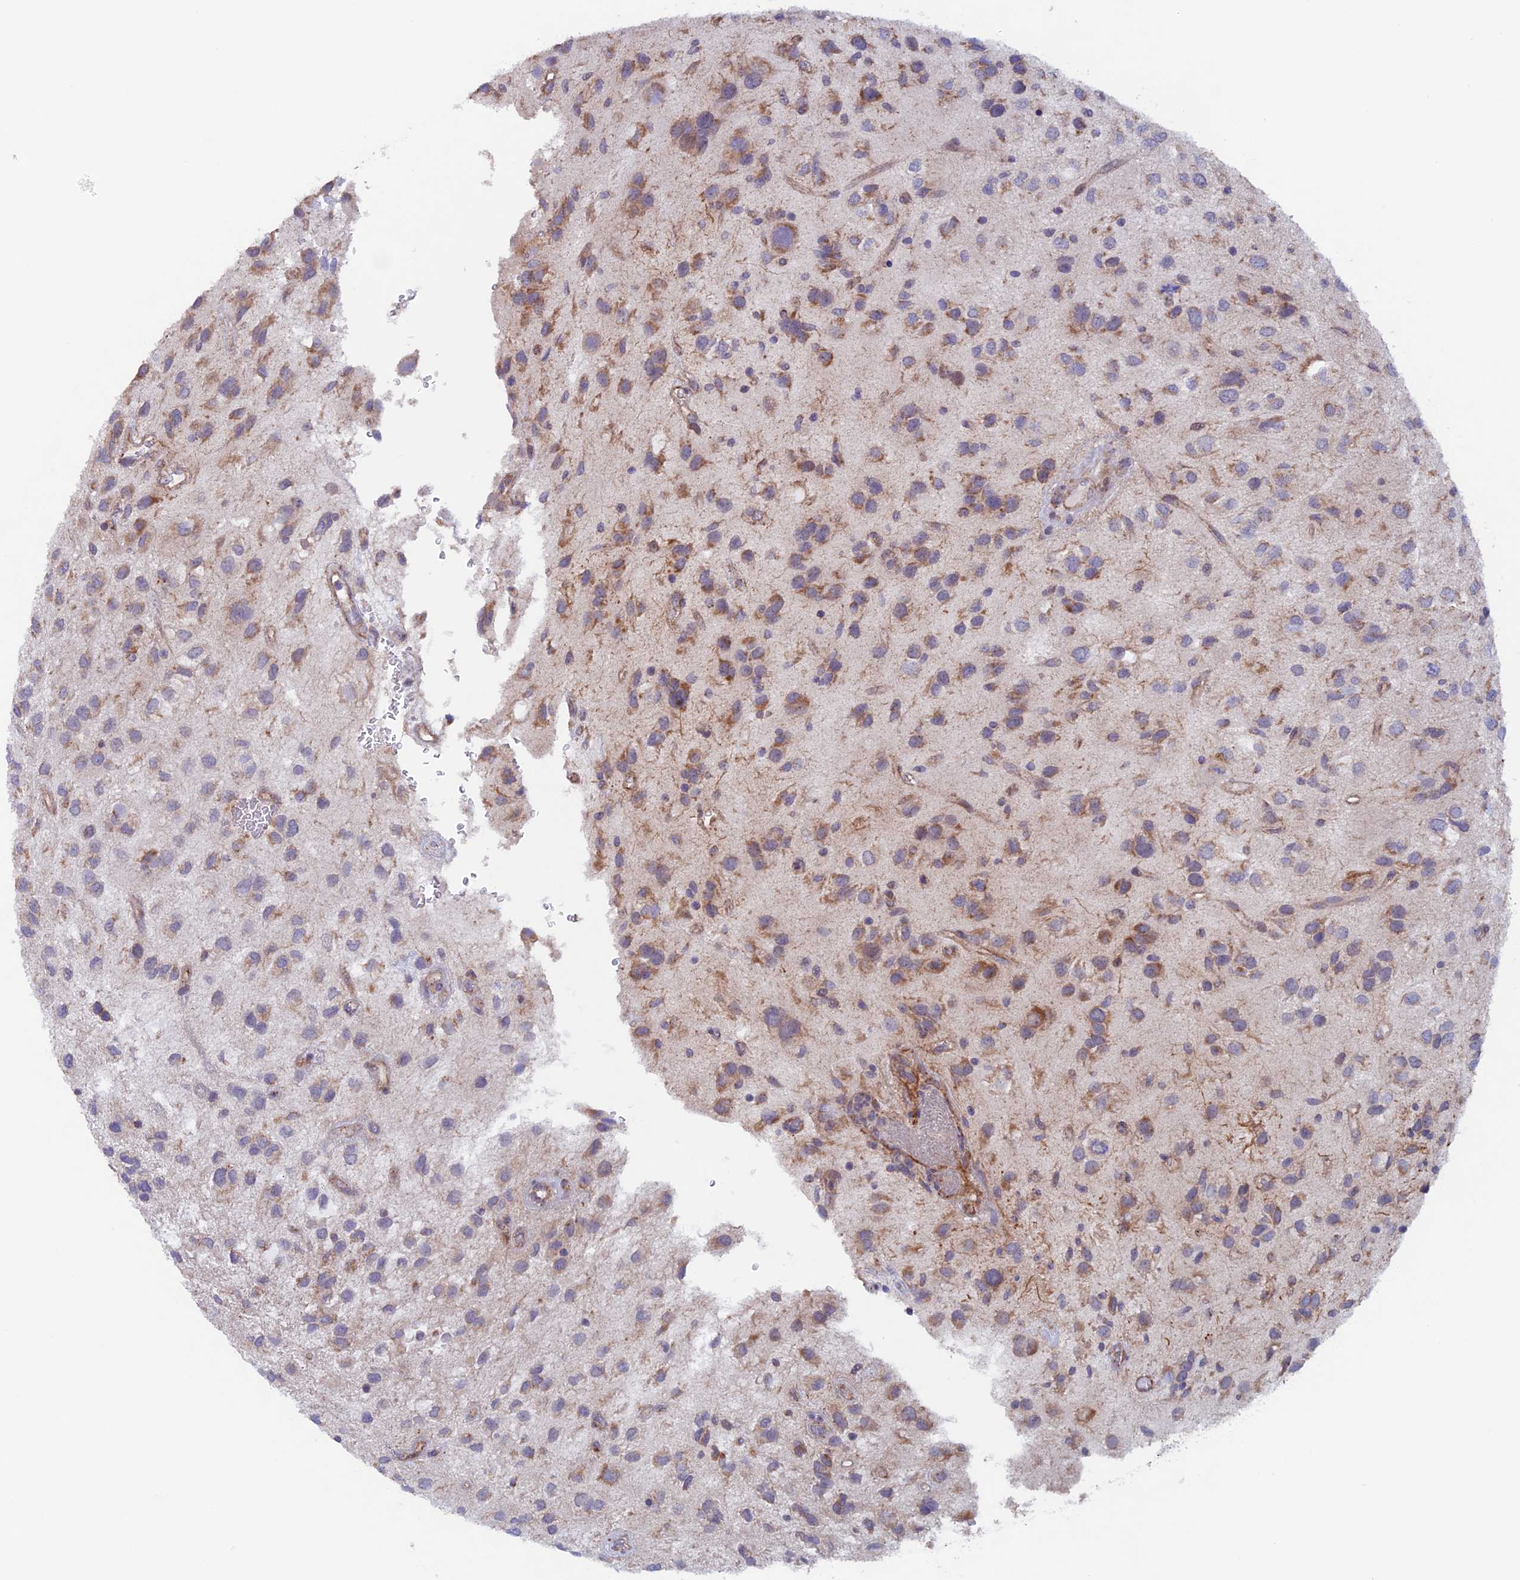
{"staining": {"intensity": "moderate", "quantity": "25%-75%", "location": "cytoplasmic/membranous"}, "tissue": "glioma", "cell_type": "Tumor cells", "image_type": "cancer", "snomed": [{"axis": "morphology", "description": "Glioma, malignant, Low grade"}, {"axis": "topography", "description": "Brain"}], "caption": "A medium amount of moderate cytoplasmic/membranous staining is identified in approximately 25%-75% of tumor cells in glioma tissue.", "gene": "MRPL1", "patient": {"sex": "male", "age": 66}}